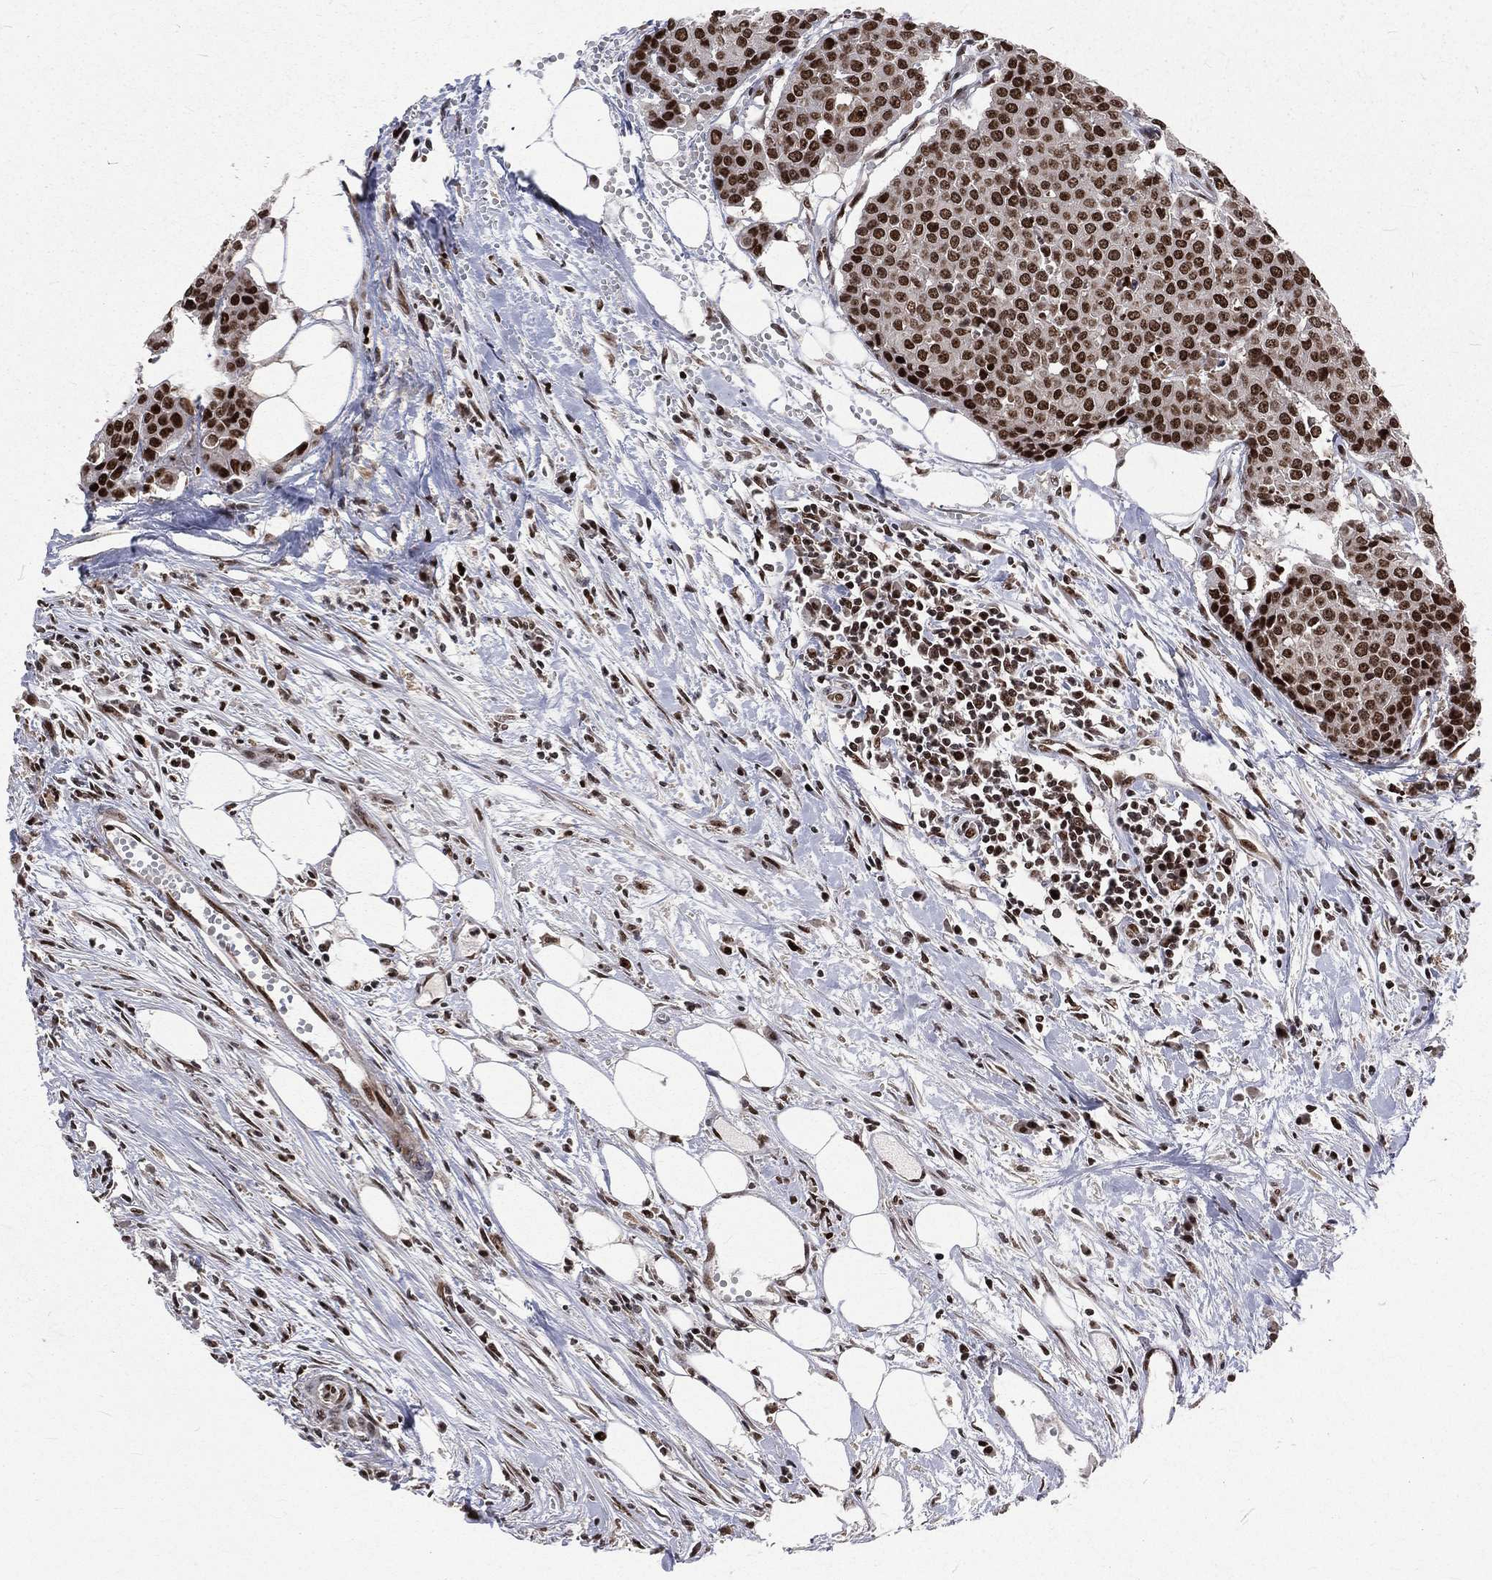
{"staining": {"intensity": "strong", "quantity": ">75%", "location": "nuclear"}, "tissue": "carcinoid", "cell_type": "Tumor cells", "image_type": "cancer", "snomed": [{"axis": "morphology", "description": "Carcinoid, malignant, NOS"}, {"axis": "topography", "description": "Colon"}], "caption": "Human malignant carcinoid stained for a protein (brown) exhibits strong nuclear positive positivity in about >75% of tumor cells.", "gene": "POLB", "patient": {"sex": "male", "age": 81}}